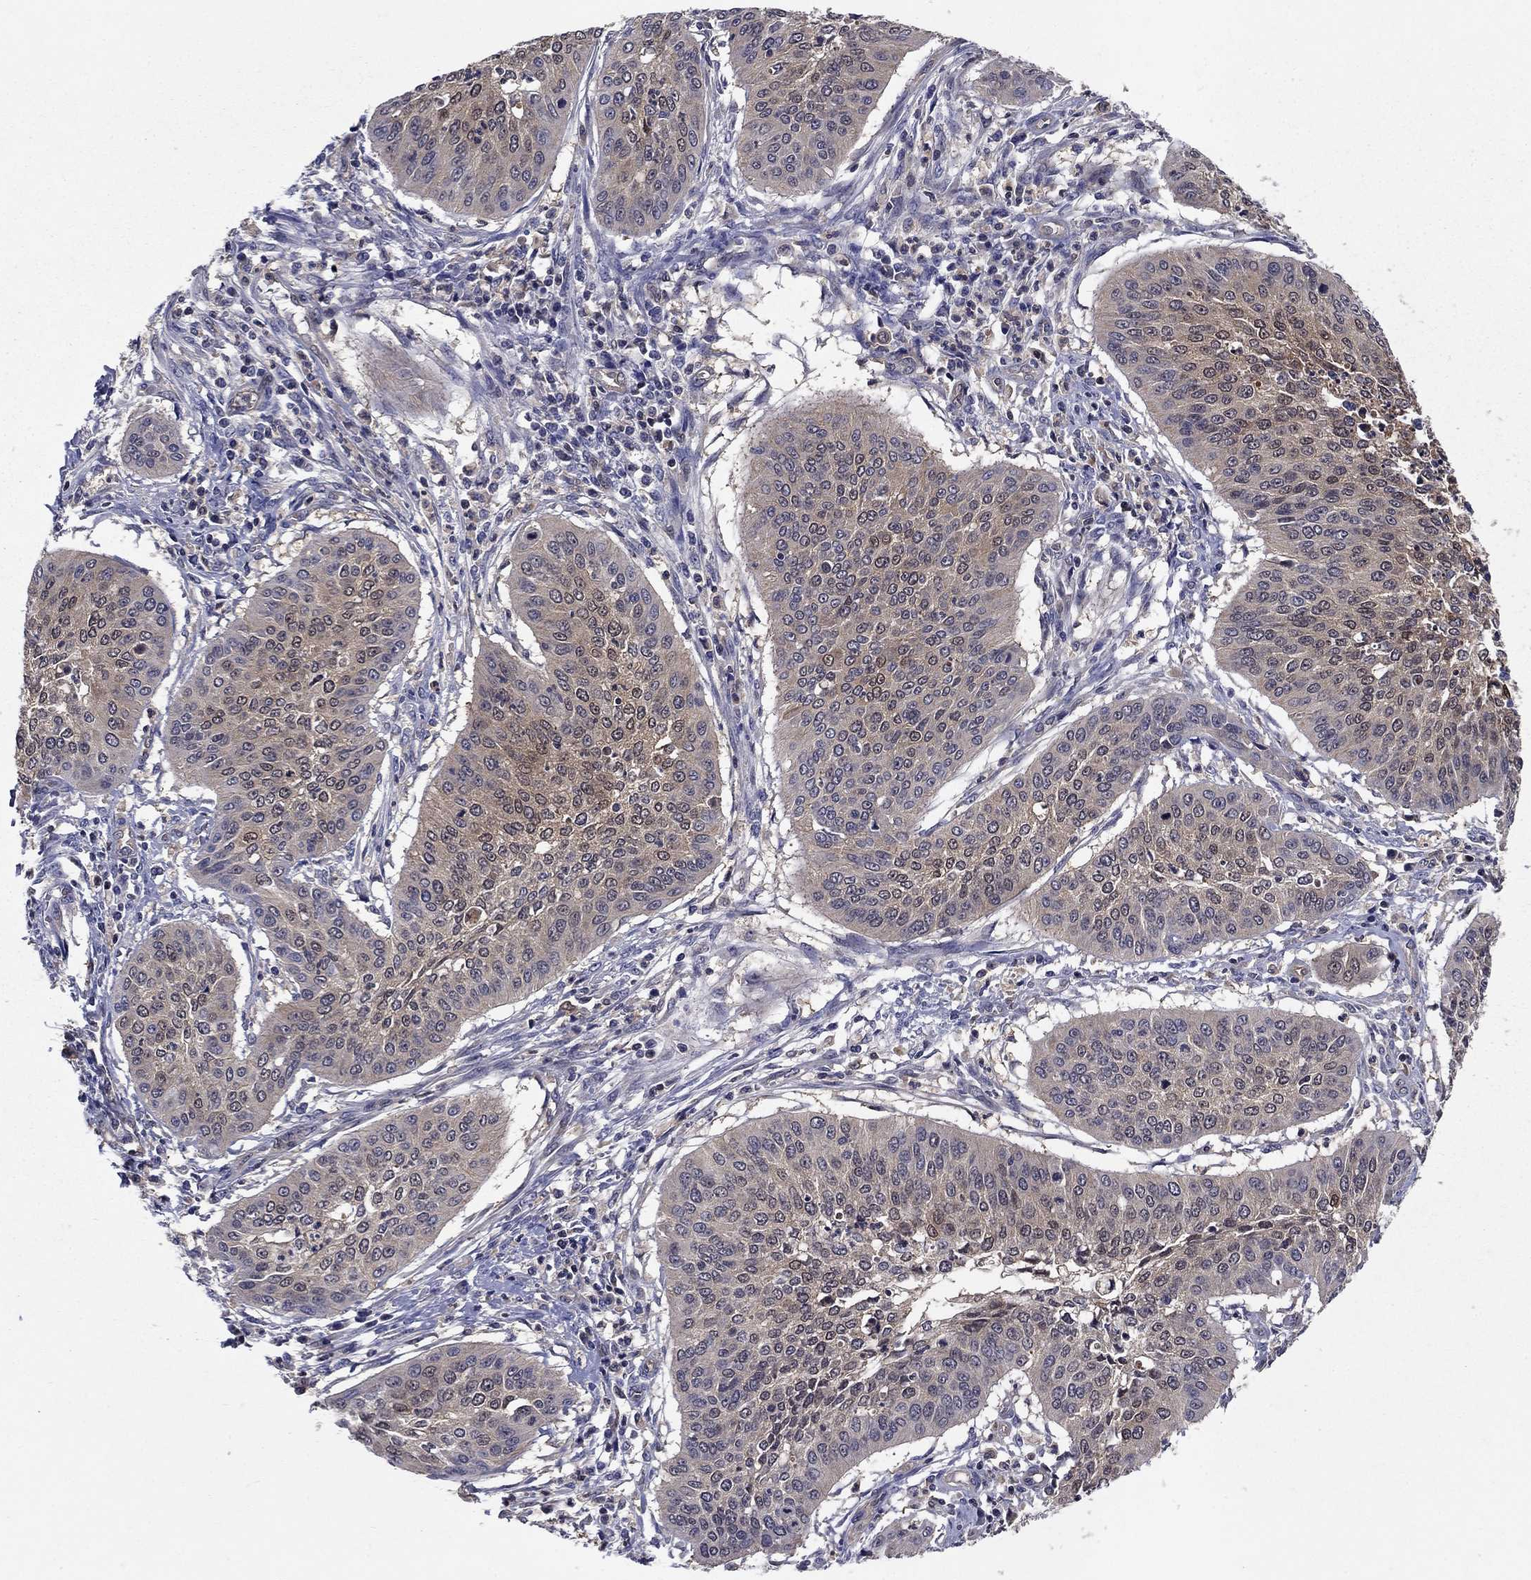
{"staining": {"intensity": "weak", "quantity": "<25%", "location": "cytoplasmic/membranous"}, "tissue": "cervical cancer", "cell_type": "Tumor cells", "image_type": "cancer", "snomed": [{"axis": "morphology", "description": "Normal tissue, NOS"}, {"axis": "morphology", "description": "Squamous cell carcinoma, NOS"}, {"axis": "topography", "description": "Cervix"}], "caption": "High power microscopy histopathology image of an IHC micrograph of cervical cancer (squamous cell carcinoma), revealing no significant expression in tumor cells.", "gene": "GLTP", "patient": {"sex": "female", "age": 39}}